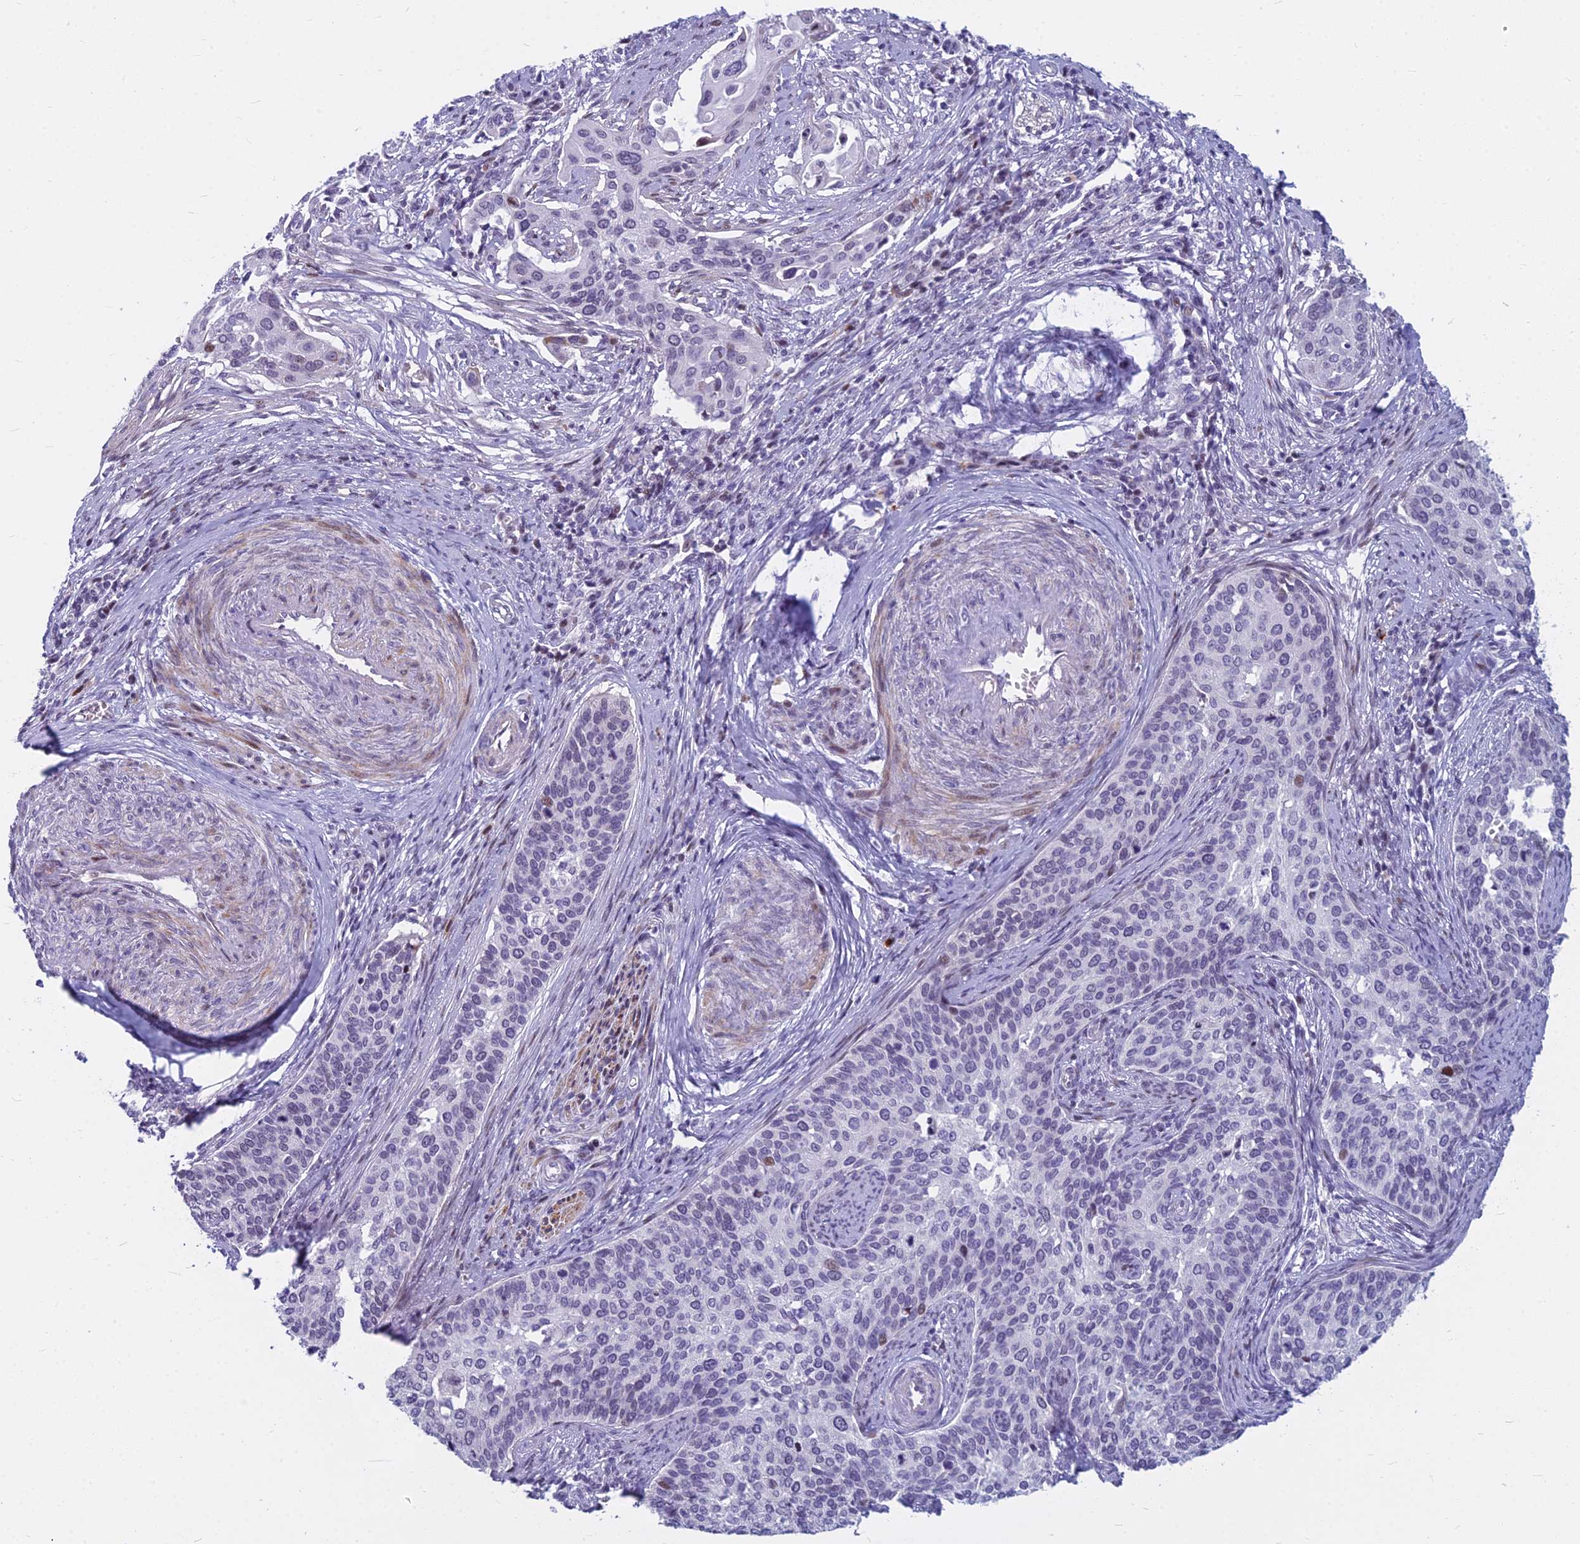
{"staining": {"intensity": "moderate", "quantity": "<25%", "location": "nuclear"}, "tissue": "cervical cancer", "cell_type": "Tumor cells", "image_type": "cancer", "snomed": [{"axis": "morphology", "description": "Squamous cell carcinoma, NOS"}, {"axis": "topography", "description": "Cervix"}], "caption": "Squamous cell carcinoma (cervical) stained with immunohistochemistry shows moderate nuclear positivity in approximately <25% of tumor cells.", "gene": "MYBPC2", "patient": {"sex": "female", "age": 44}}